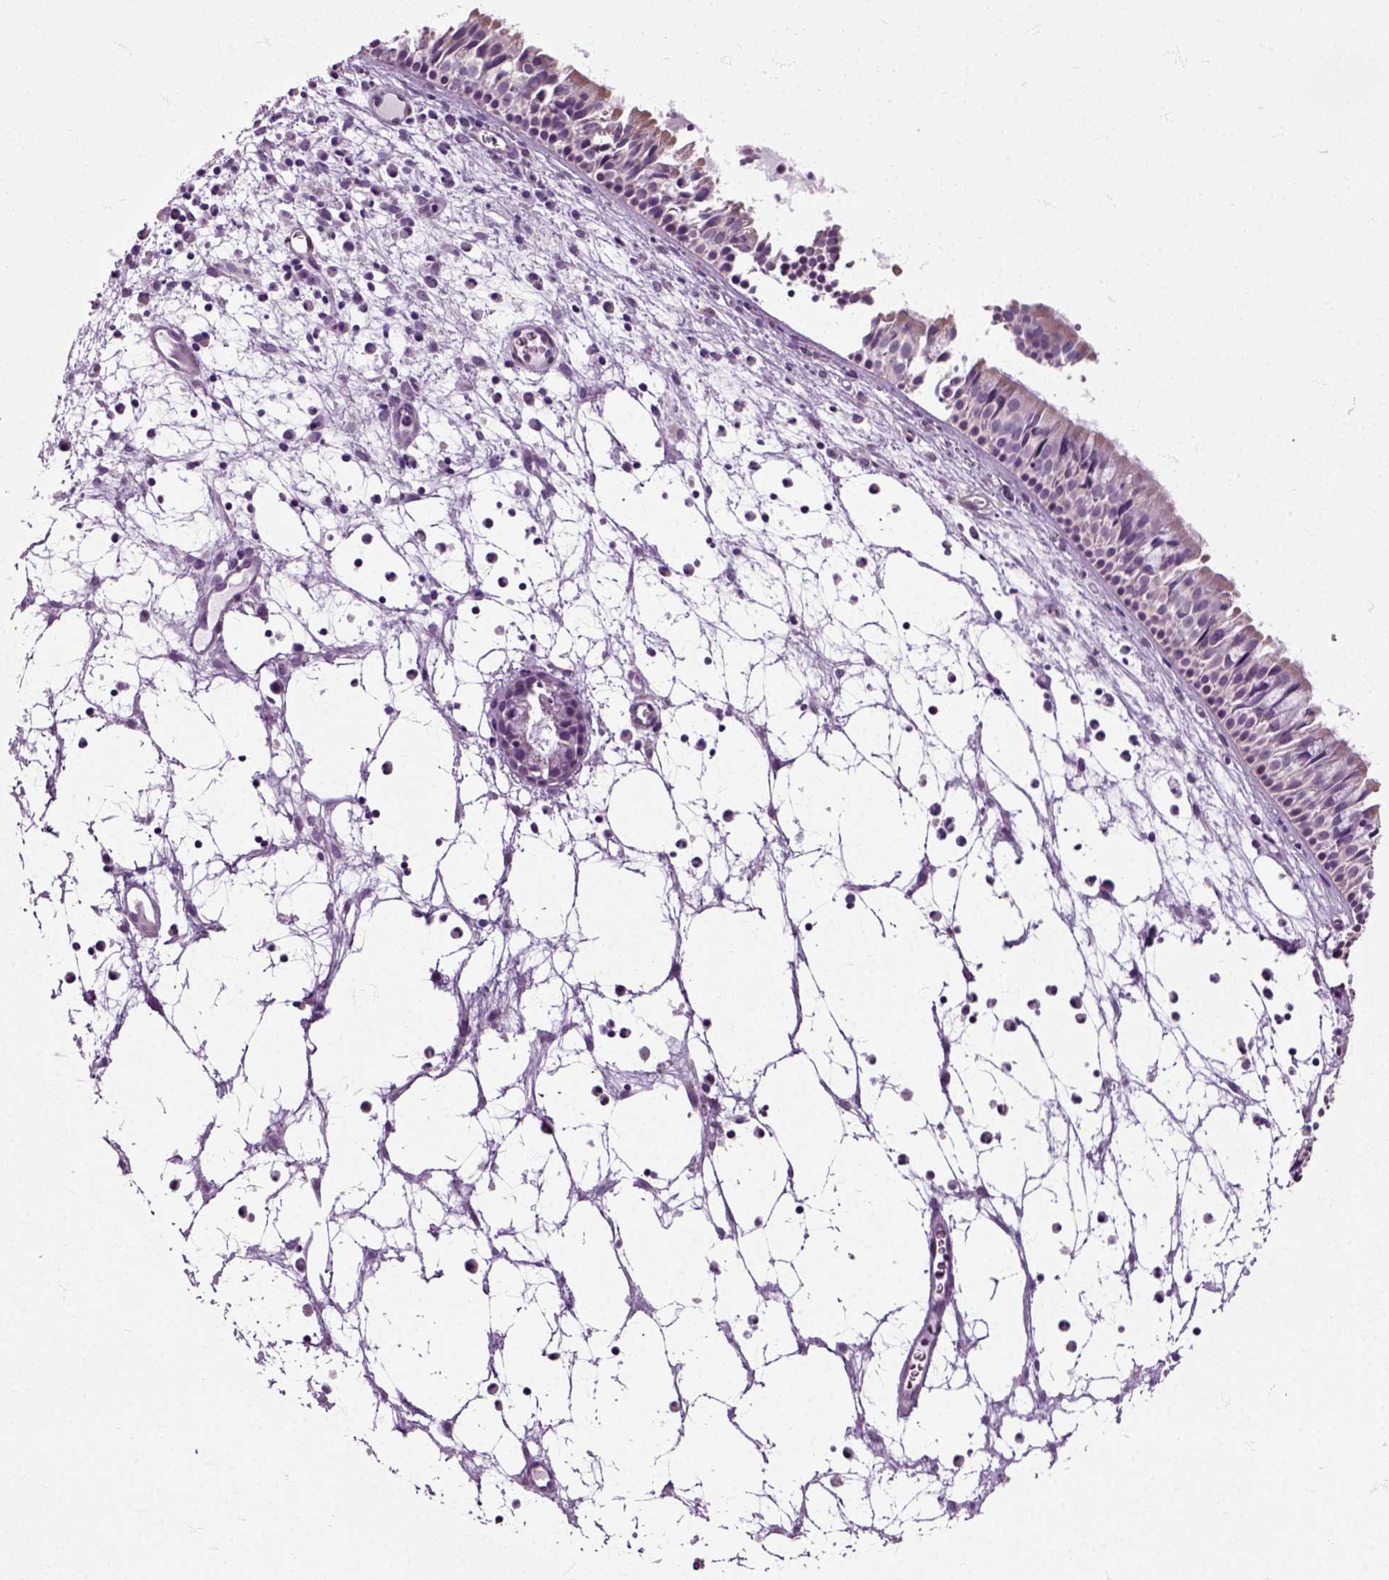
{"staining": {"intensity": "weak", "quantity": "<25%", "location": "cytoplasmic/membranous"}, "tissue": "nasopharynx", "cell_type": "Respiratory epithelial cells", "image_type": "normal", "snomed": [{"axis": "morphology", "description": "Normal tissue, NOS"}, {"axis": "topography", "description": "Nasopharynx"}], "caption": "There is no significant staining in respiratory epithelial cells of nasopharynx. (DAB (3,3'-diaminobenzidine) IHC visualized using brightfield microscopy, high magnification).", "gene": "HSPA2", "patient": {"sex": "male", "age": 83}}